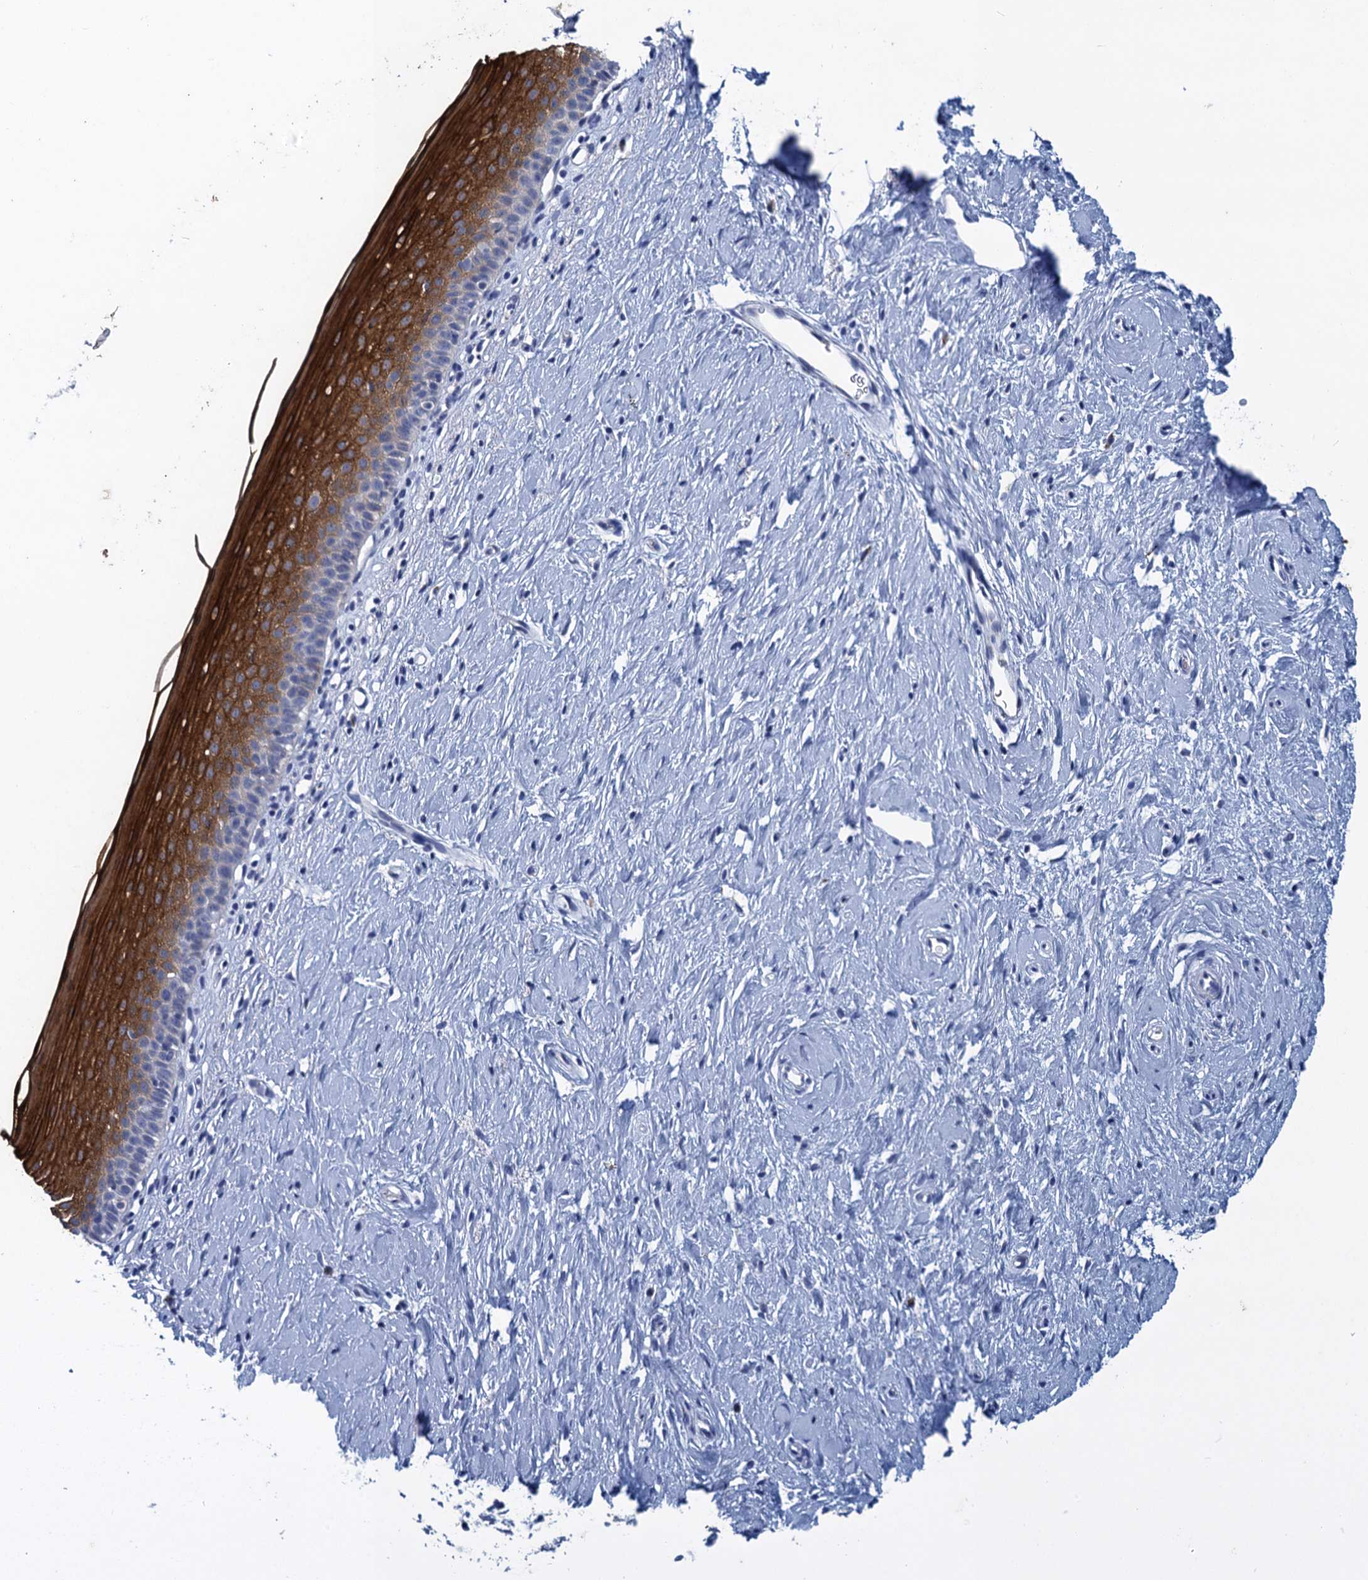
{"staining": {"intensity": "negative", "quantity": "none", "location": "none"}, "tissue": "cervix", "cell_type": "Glandular cells", "image_type": "normal", "snomed": [{"axis": "morphology", "description": "Normal tissue, NOS"}, {"axis": "topography", "description": "Cervix"}], "caption": "Immunohistochemistry (IHC) micrograph of normal cervix stained for a protein (brown), which shows no staining in glandular cells. (Brightfield microscopy of DAB (3,3'-diaminobenzidine) immunohistochemistry at high magnification).", "gene": "SCEL", "patient": {"sex": "female", "age": 57}}